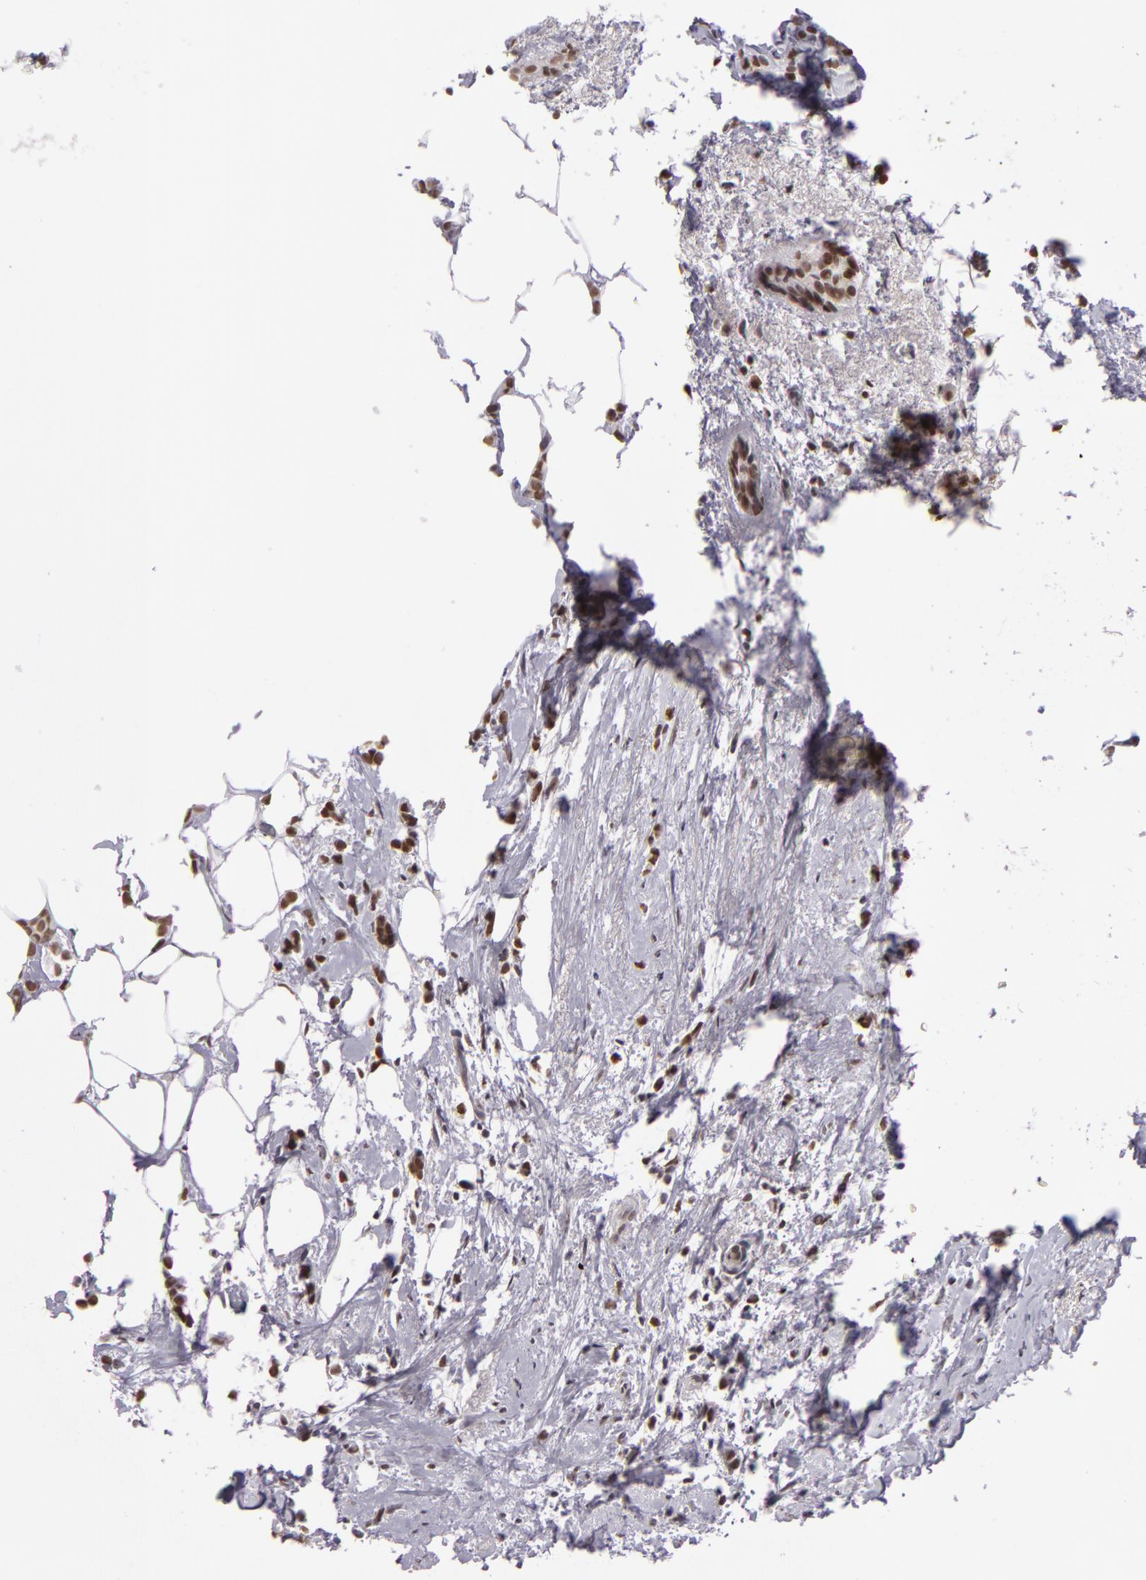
{"staining": {"intensity": "weak", "quantity": "25%-75%", "location": "nuclear"}, "tissue": "breast cancer", "cell_type": "Tumor cells", "image_type": "cancer", "snomed": [{"axis": "morphology", "description": "Lobular carcinoma"}, {"axis": "topography", "description": "Breast"}], "caption": "Weak nuclear positivity for a protein is appreciated in approximately 25%-75% of tumor cells of lobular carcinoma (breast) using IHC.", "gene": "RRP7A", "patient": {"sex": "female", "age": 56}}